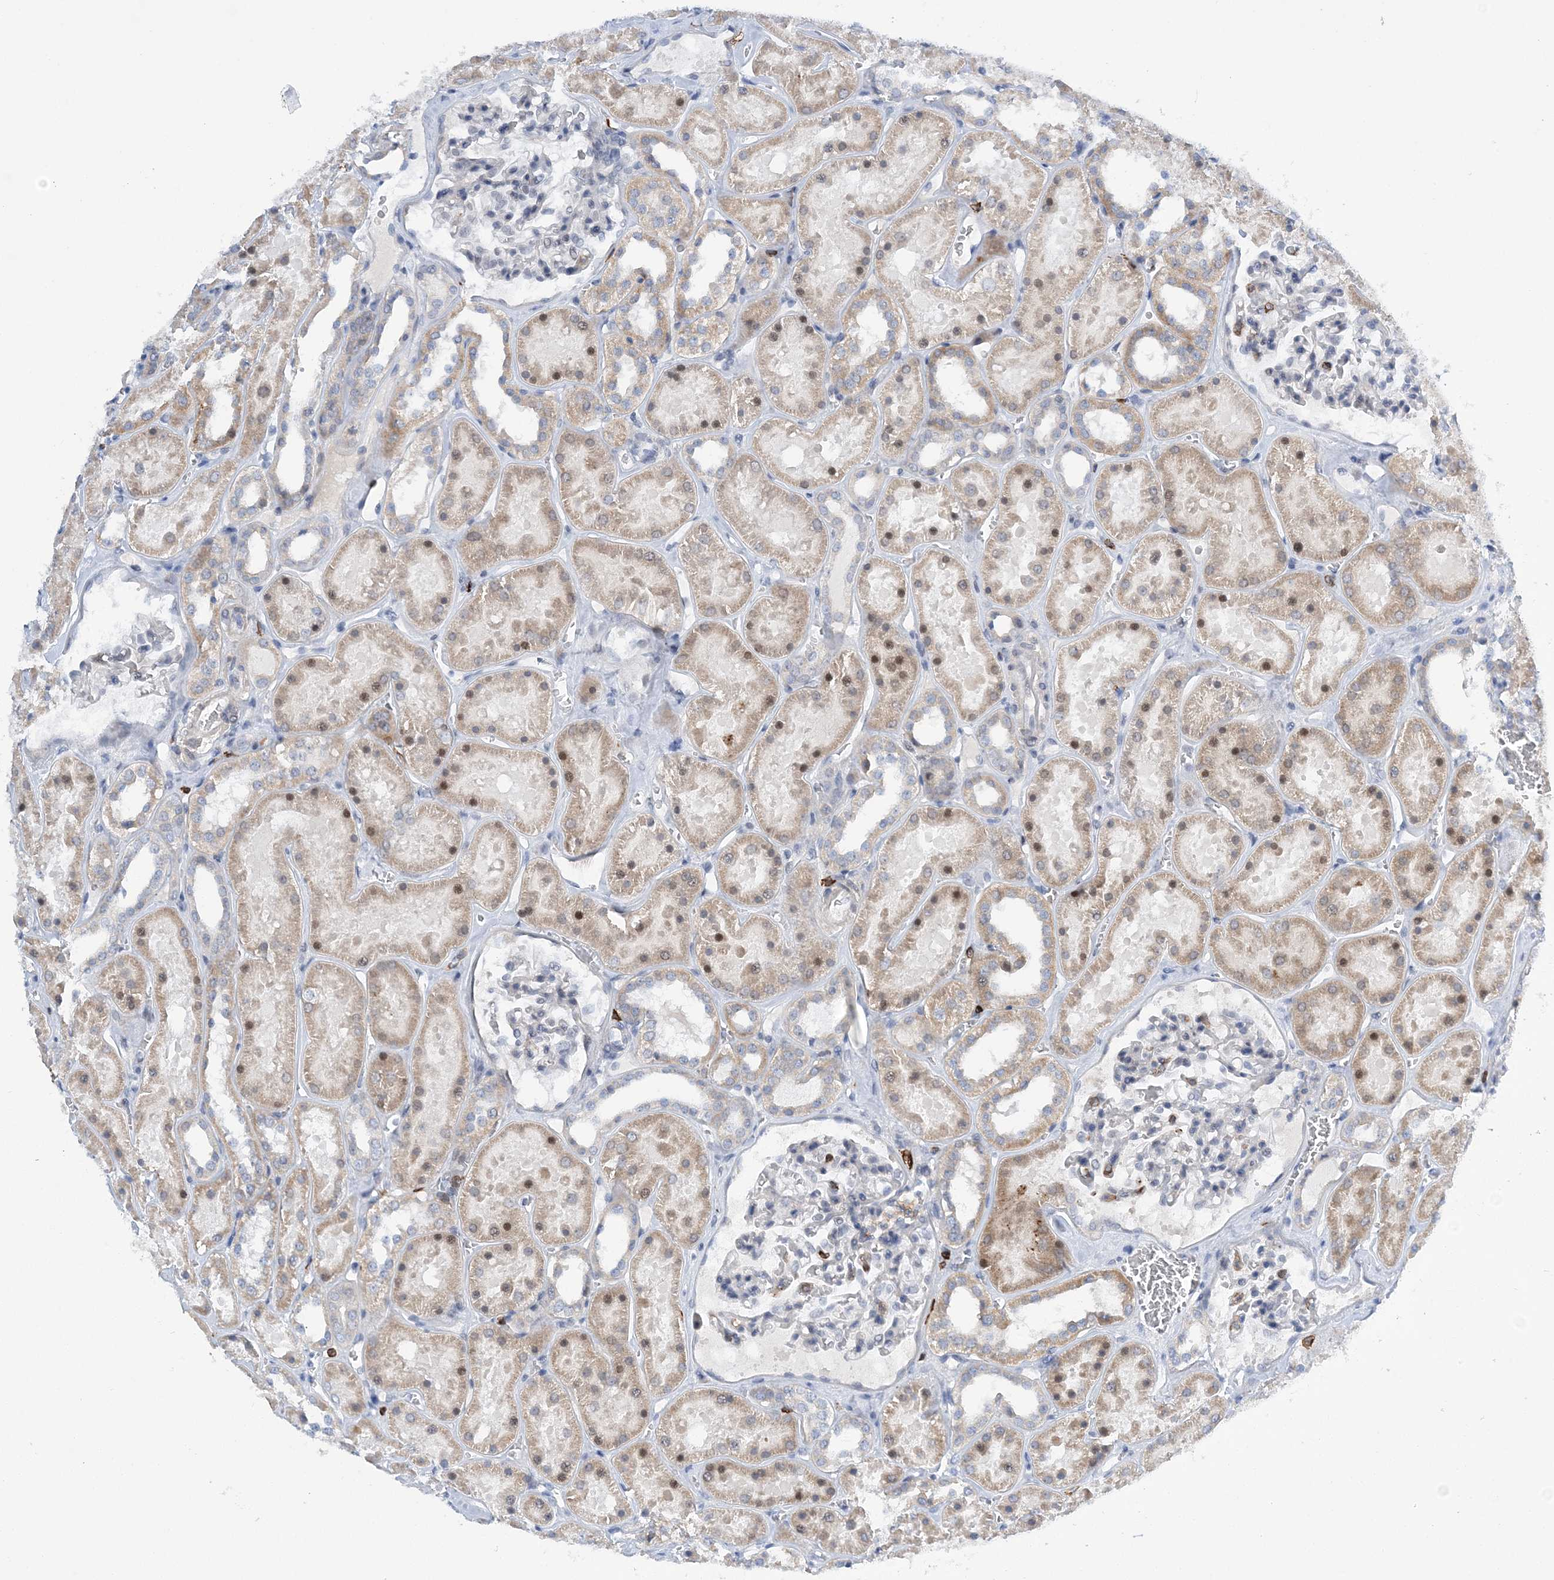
{"staining": {"intensity": "negative", "quantity": "none", "location": "none"}, "tissue": "kidney", "cell_type": "Cells in glomeruli", "image_type": "normal", "snomed": [{"axis": "morphology", "description": "Normal tissue, NOS"}, {"axis": "topography", "description": "Kidney"}], "caption": "Cells in glomeruli are negative for brown protein staining in normal kidney. (DAB immunohistochemistry (IHC) visualized using brightfield microscopy, high magnification).", "gene": "PRMT9", "patient": {"sex": "female", "age": 41}}